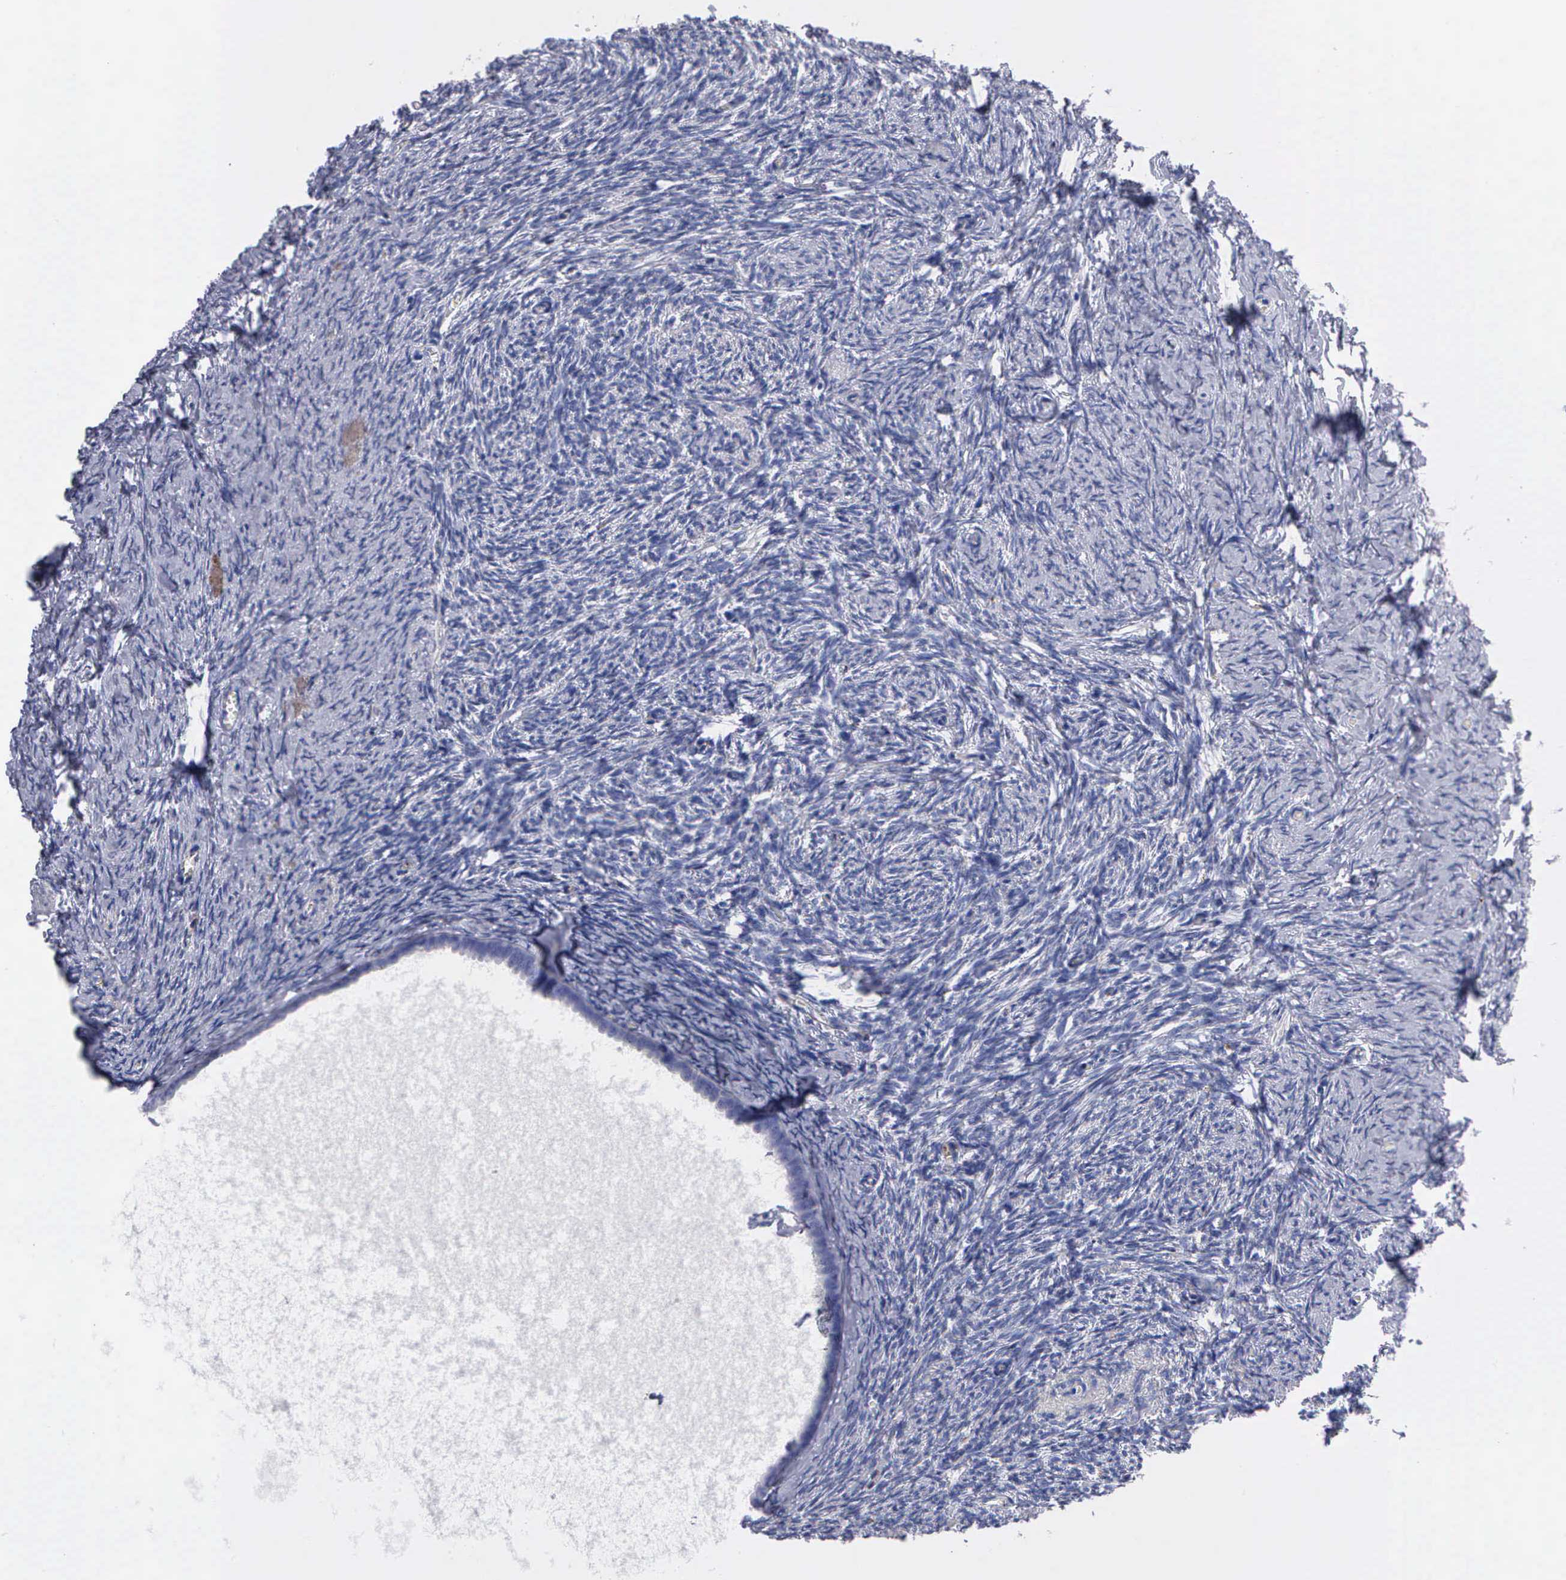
{"staining": {"intensity": "negative", "quantity": "none", "location": "none"}, "tissue": "ovary", "cell_type": "Follicle cells", "image_type": "normal", "snomed": [{"axis": "morphology", "description": "Normal tissue, NOS"}, {"axis": "topography", "description": "Ovary"}], "caption": "IHC micrograph of normal ovary: human ovary stained with DAB displays no significant protein expression in follicle cells. The staining is performed using DAB (3,3'-diaminobenzidine) brown chromogen with nuclei counter-stained in using hematoxylin.", "gene": "CTSL", "patient": {"sex": "female", "age": 54}}